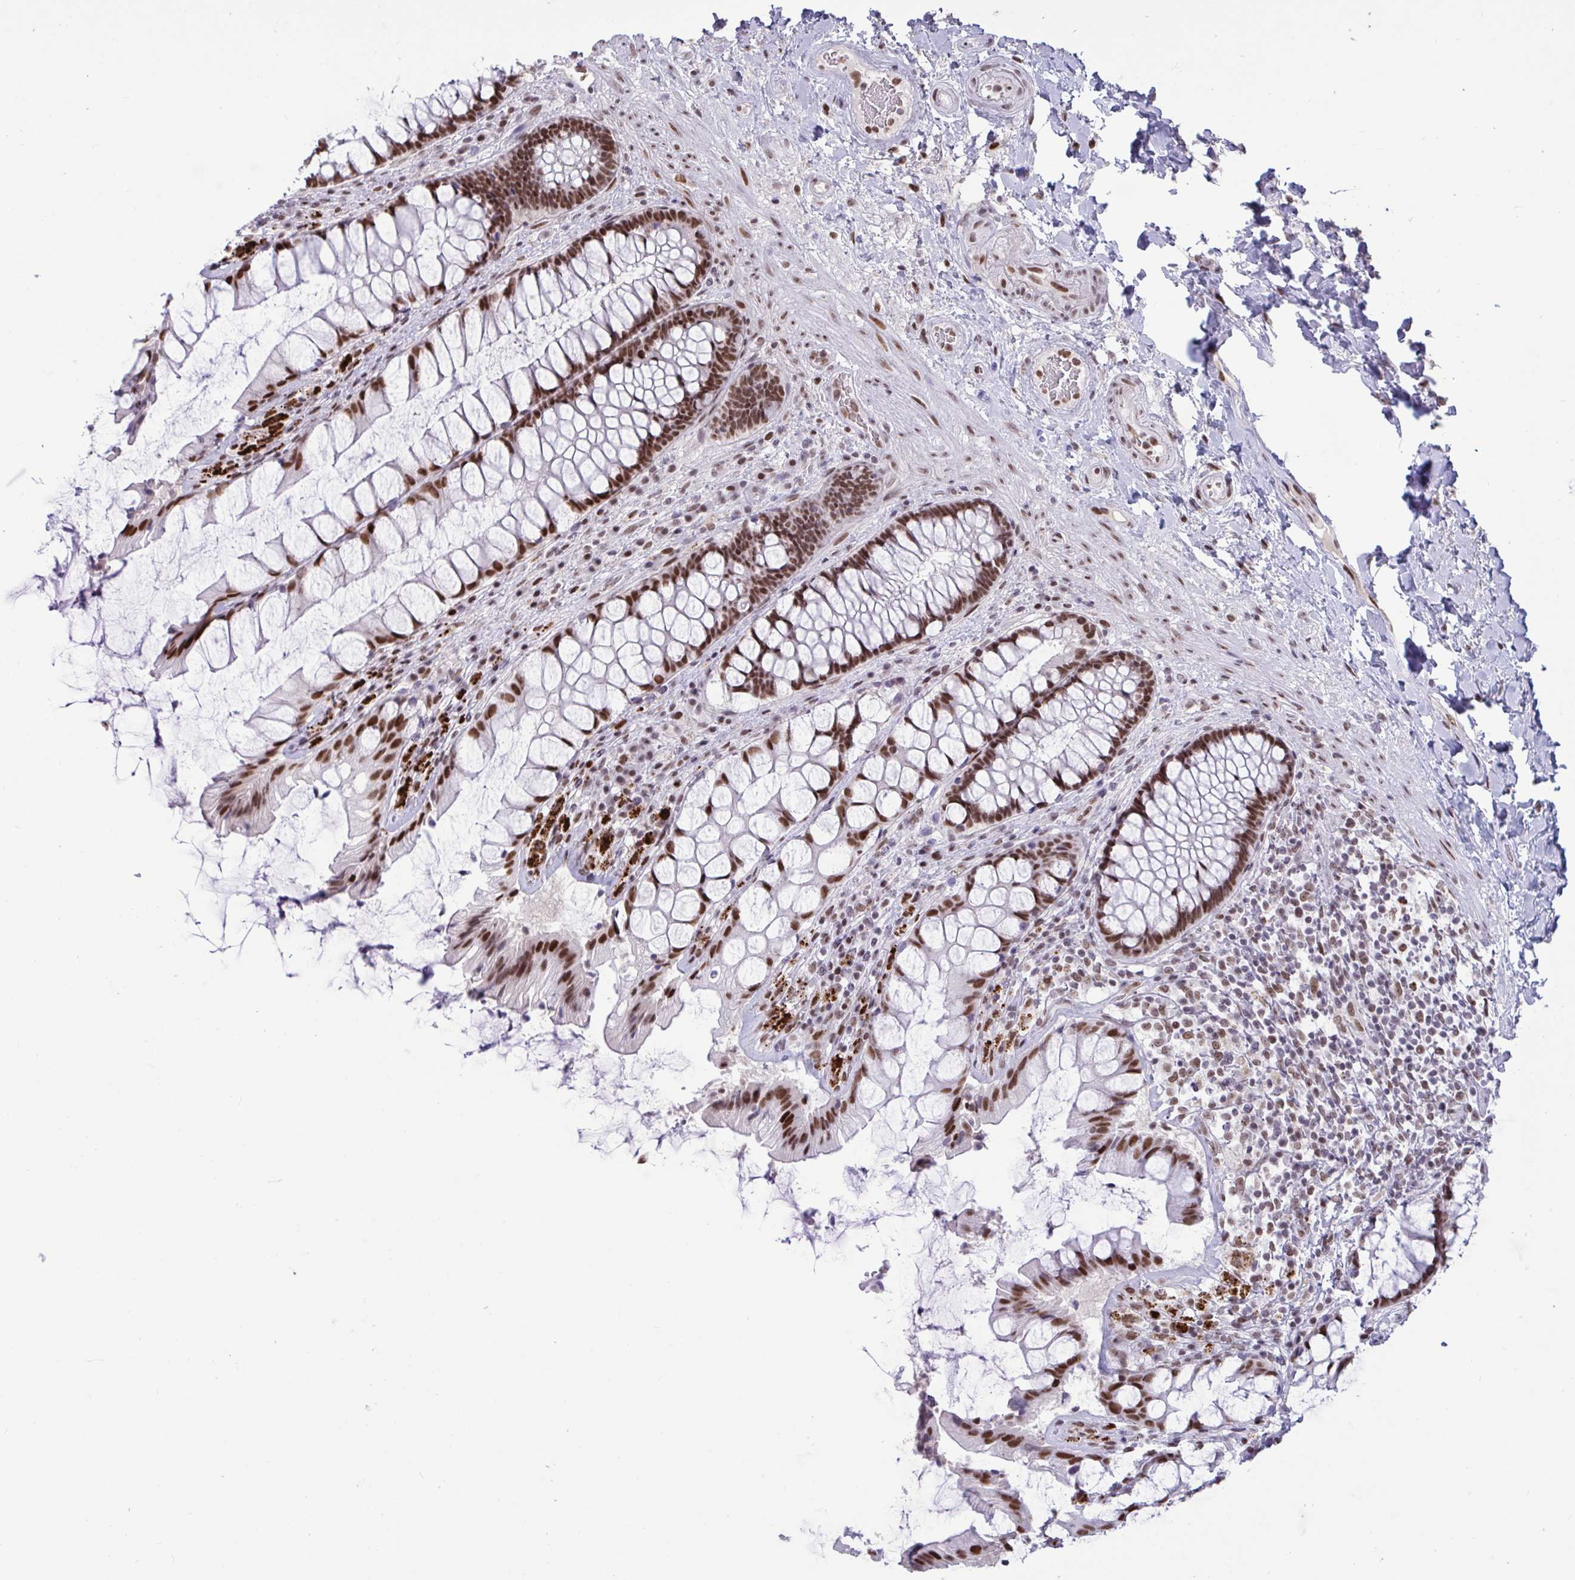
{"staining": {"intensity": "strong", "quantity": ">75%", "location": "nuclear"}, "tissue": "rectum", "cell_type": "Glandular cells", "image_type": "normal", "snomed": [{"axis": "morphology", "description": "Normal tissue, NOS"}, {"axis": "topography", "description": "Rectum"}], "caption": "Immunohistochemistry staining of normal rectum, which displays high levels of strong nuclear positivity in approximately >75% of glandular cells indicating strong nuclear protein expression. The staining was performed using DAB (brown) for protein detection and nuclei were counterstained in hematoxylin (blue).", "gene": "CBFA2T2", "patient": {"sex": "female", "age": 58}}